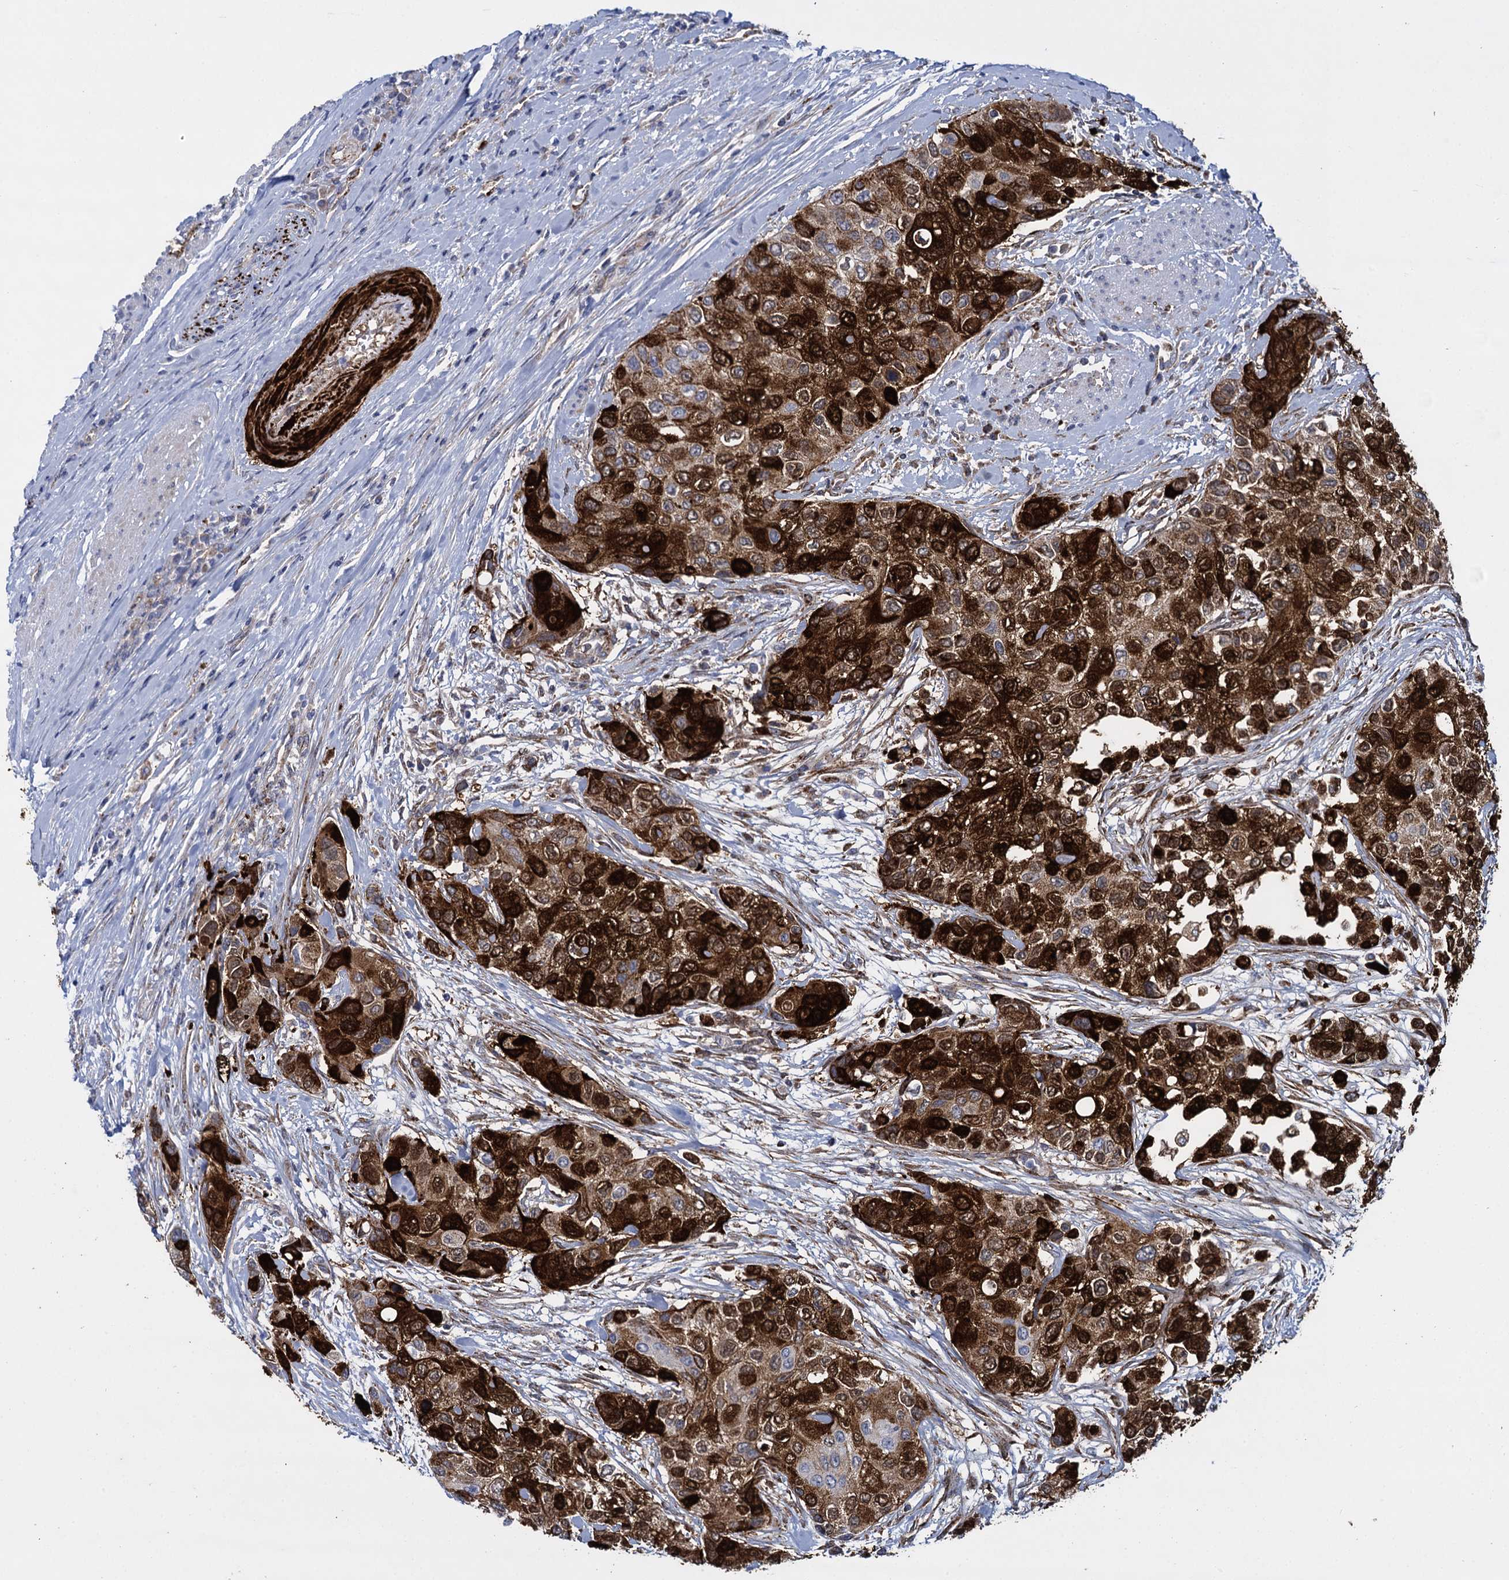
{"staining": {"intensity": "strong", "quantity": ">75%", "location": "cytoplasmic/membranous,nuclear"}, "tissue": "urothelial cancer", "cell_type": "Tumor cells", "image_type": "cancer", "snomed": [{"axis": "morphology", "description": "Normal tissue, NOS"}, {"axis": "morphology", "description": "Urothelial carcinoma, High grade"}, {"axis": "topography", "description": "Vascular tissue"}, {"axis": "topography", "description": "Urinary bladder"}], "caption": "Protein staining of urothelial cancer tissue shows strong cytoplasmic/membranous and nuclear expression in about >75% of tumor cells.", "gene": "SNCG", "patient": {"sex": "female", "age": 56}}